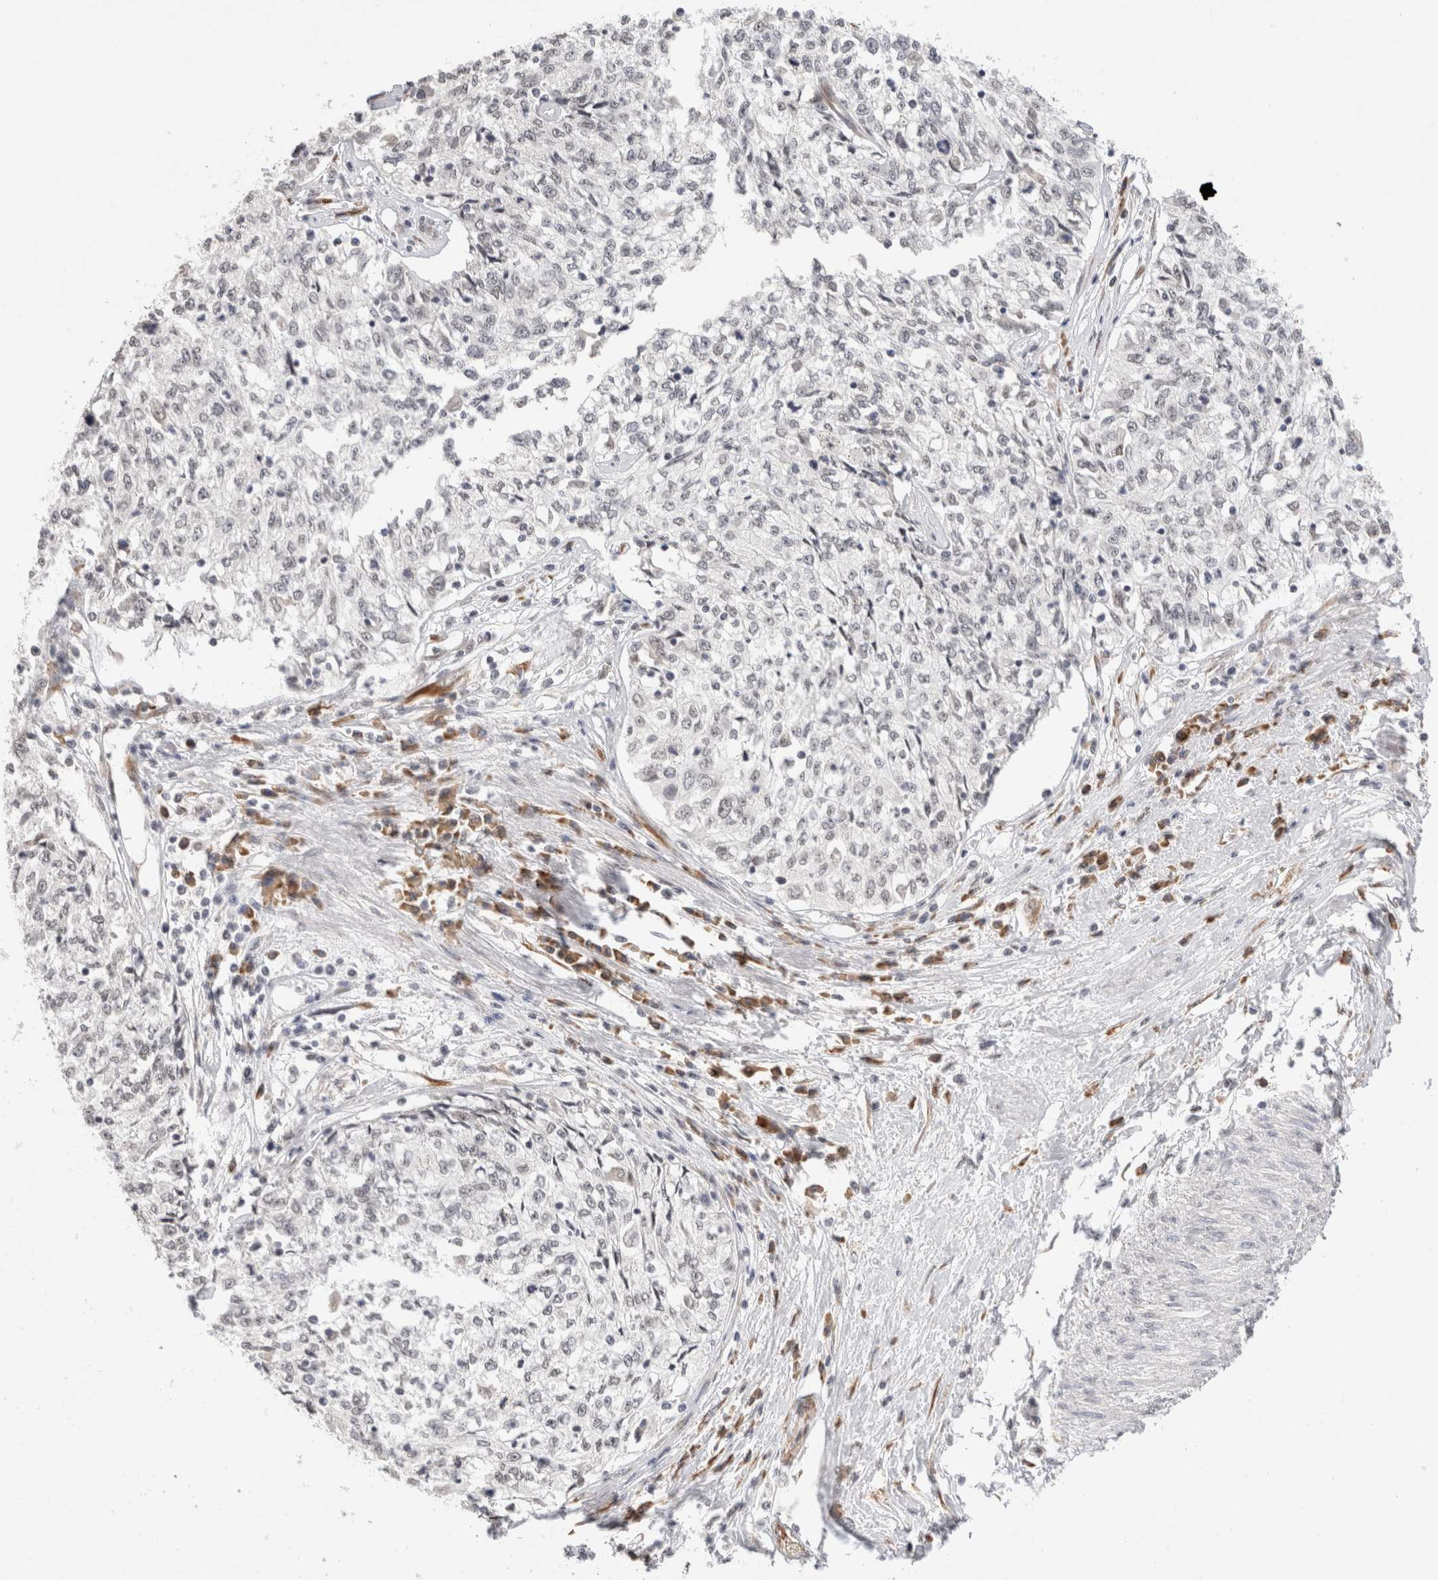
{"staining": {"intensity": "negative", "quantity": "none", "location": "none"}, "tissue": "cervical cancer", "cell_type": "Tumor cells", "image_type": "cancer", "snomed": [{"axis": "morphology", "description": "Squamous cell carcinoma, NOS"}, {"axis": "topography", "description": "Cervix"}], "caption": "Micrograph shows no protein expression in tumor cells of cervical squamous cell carcinoma tissue.", "gene": "HDLBP", "patient": {"sex": "female", "age": 57}}